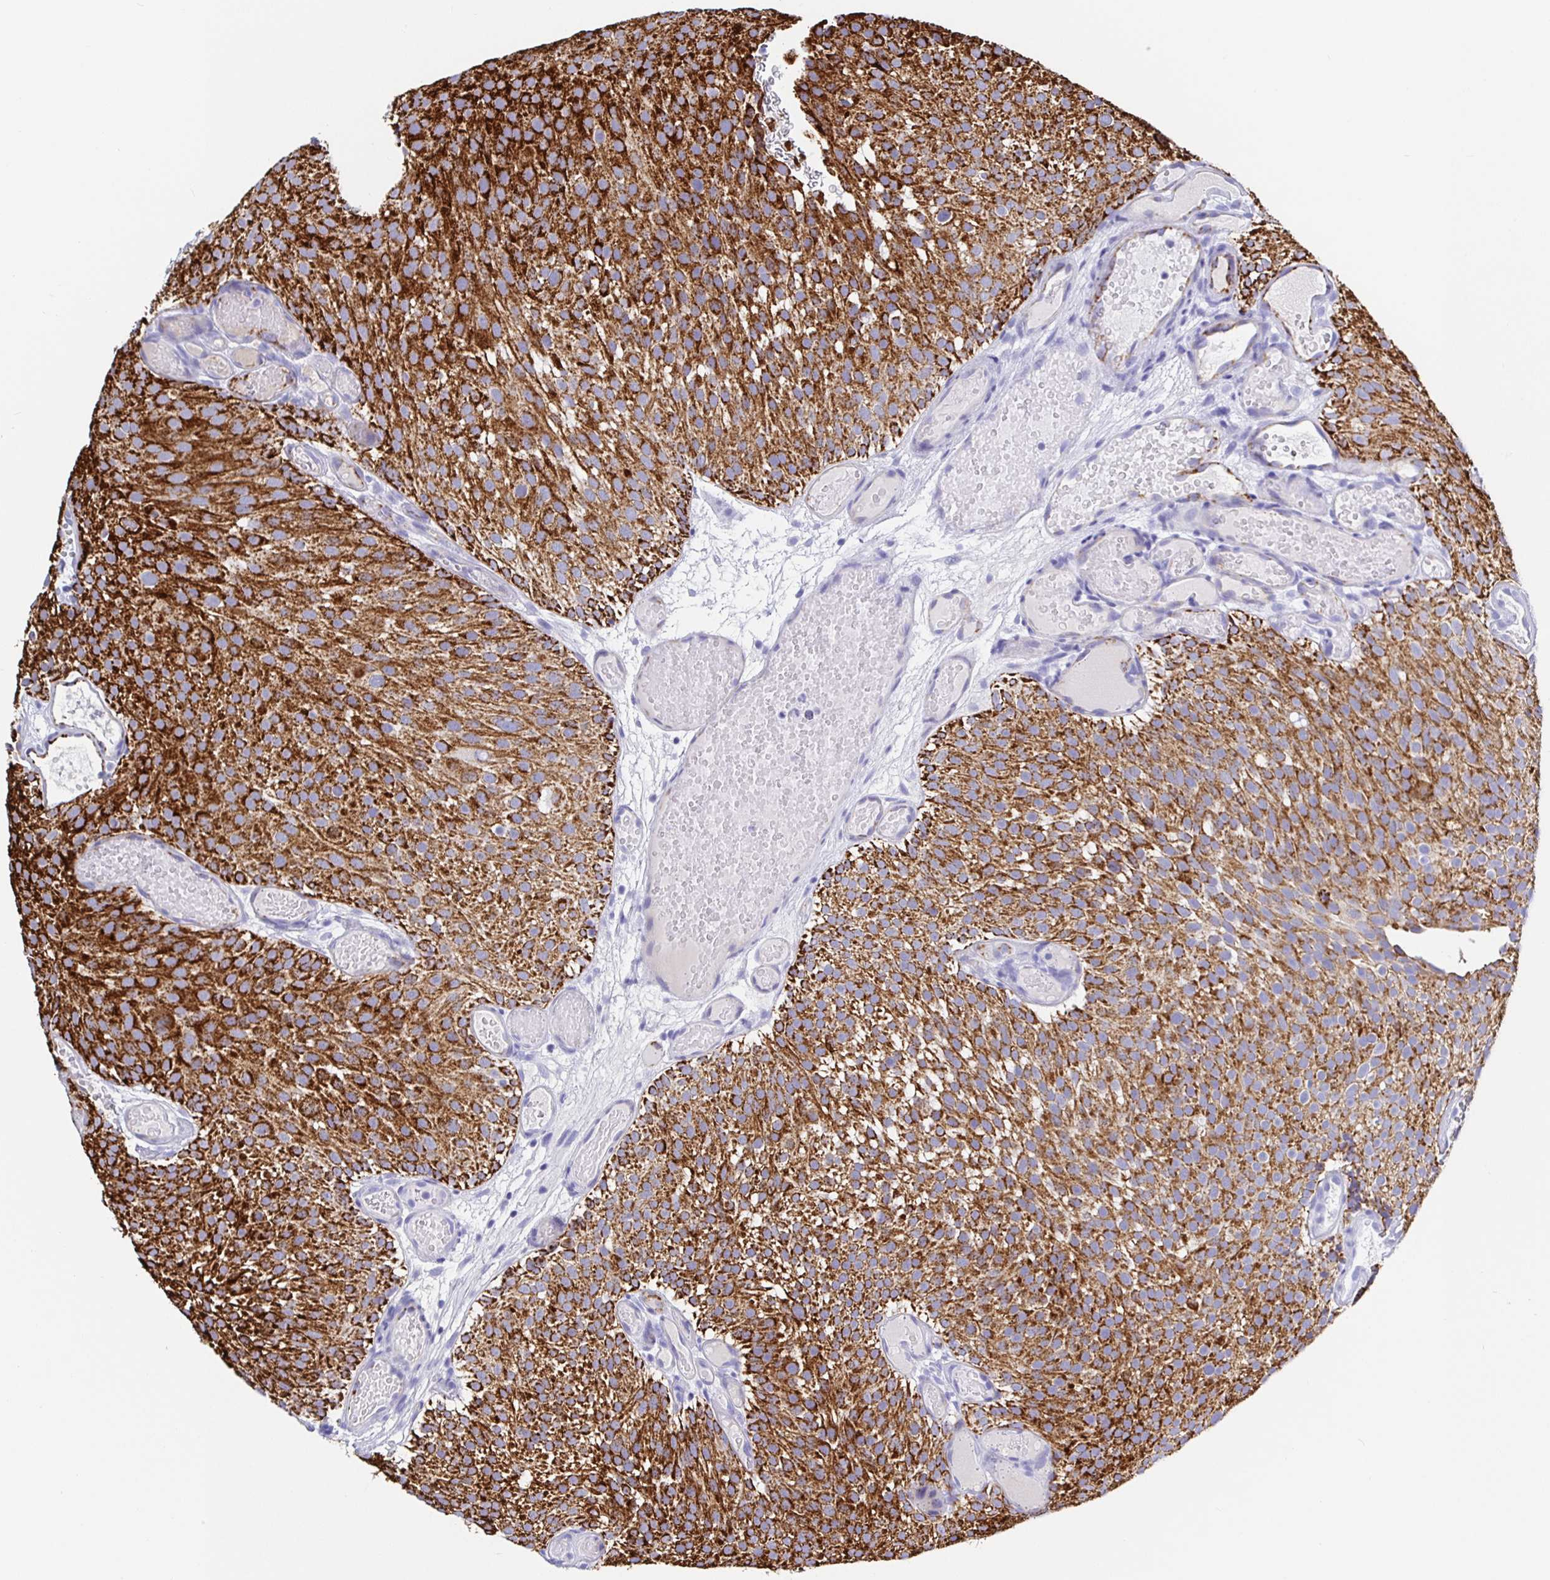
{"staining": {"intensity": "strong", "quantity": ">75%", "location": "cytoplasmic/membranous"}, "tissue": "urothelial cancer", "cell_type": "Tumor cells", "image_type": "cancer", "snomed": [{"axis": "morphology", "description": "Urothelial carcinoma, Low grade"}, {"axis": "topography", "description": "Urinary bladder"}], "caption": "IHC of urothelial cancer exhibits high levels of strong cytoplasmic/membranous positivity in approximately >75% of tumor cells.", "gene": "MAOA", "patient": {"sex": "male", "age": 78}}